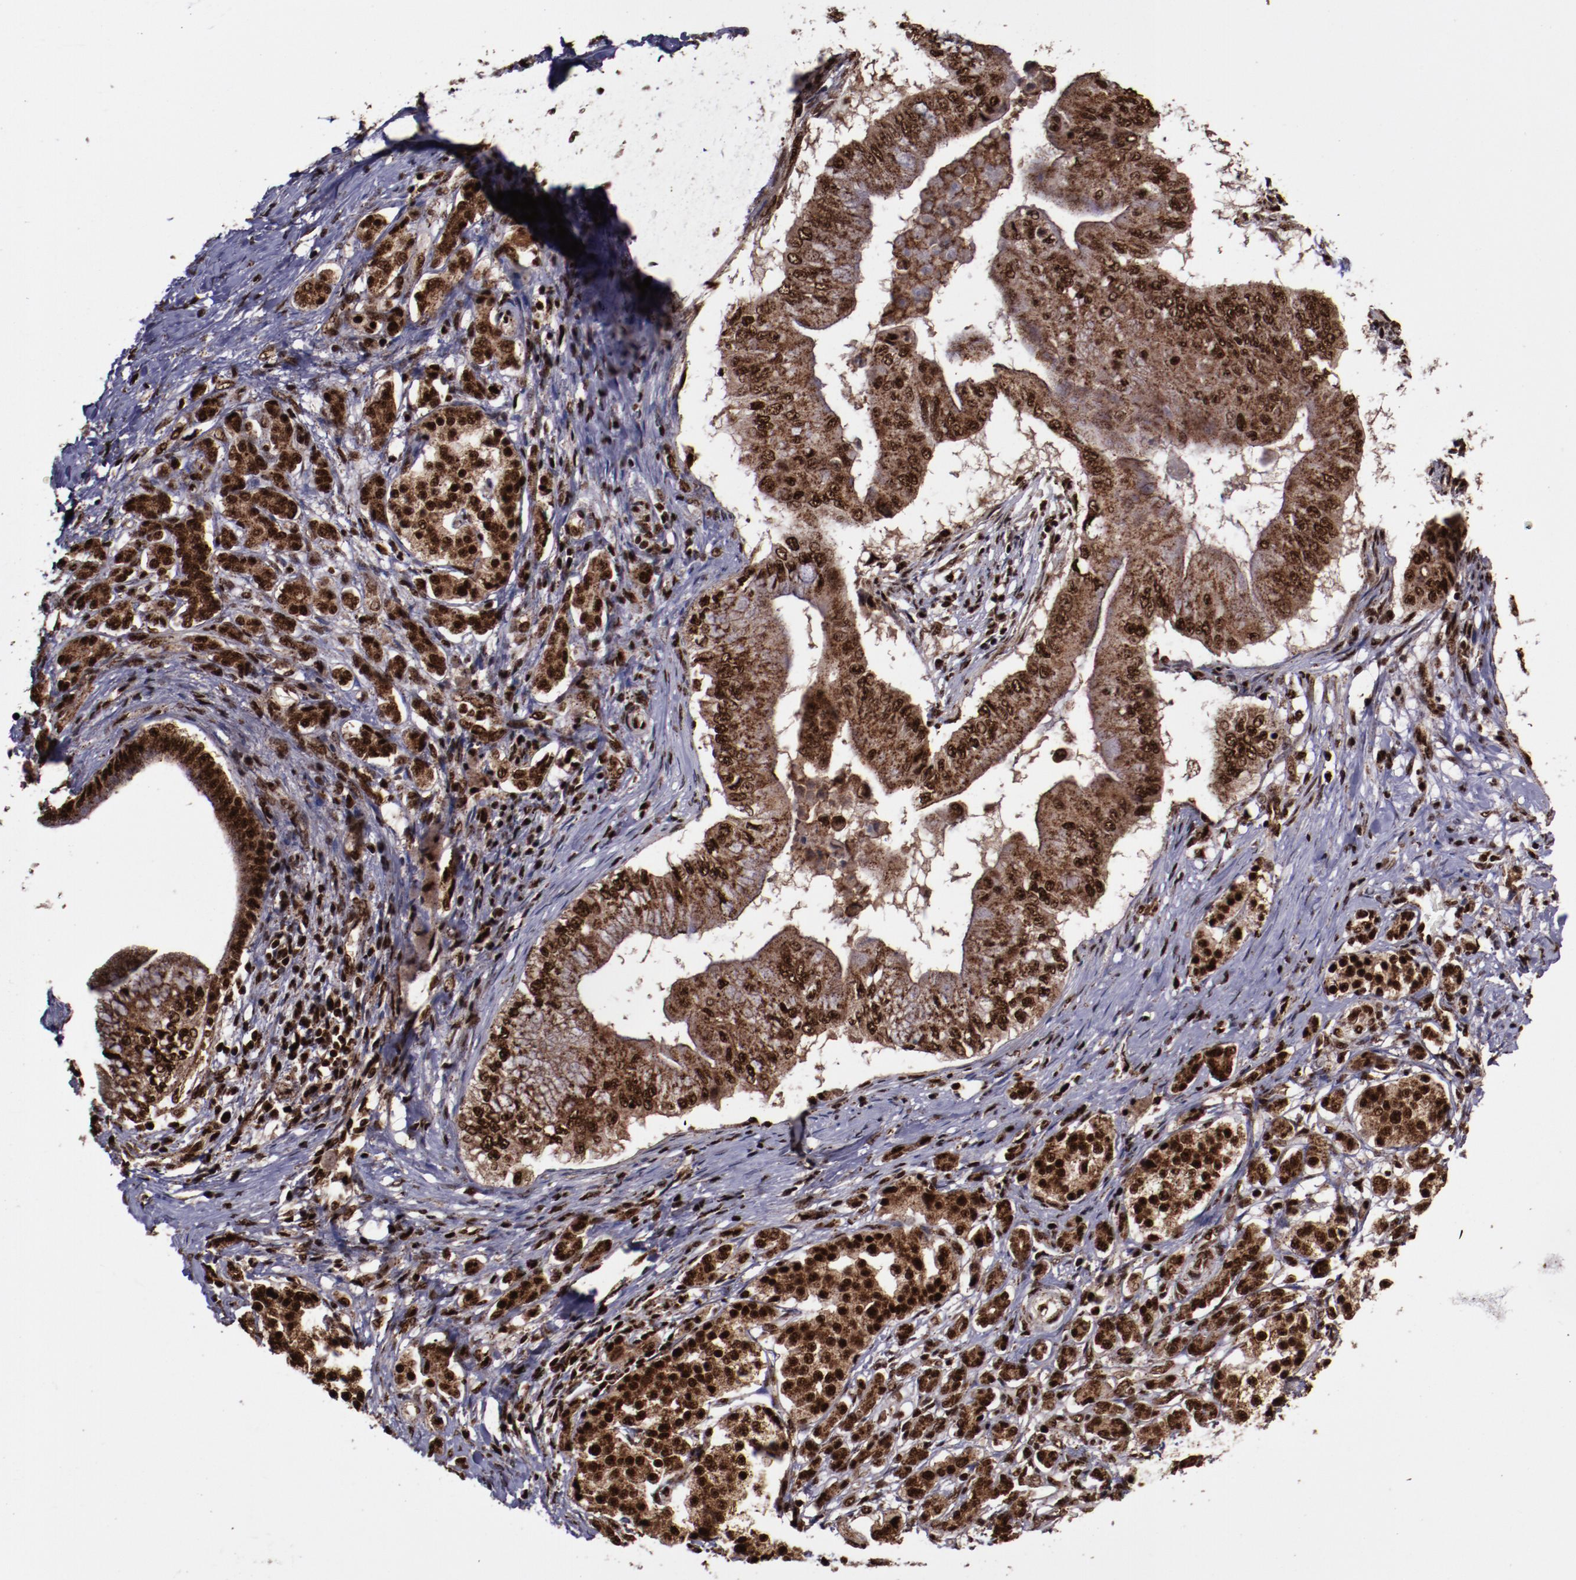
{"staining": {"intensity": "strong", "quantity": ">75%", "location": "cytoplasmic/membranous,nuclear"}, "tissue": "pancreatic cancer", "cell_type": "Tumor cells", "image_type": "cancer", "snomed": [{"axis": "morphology", "description": "Adenocarcinoma, NOS"}, {"axis": "topography", "description": "Pancreas"}], "caption": "Pancreatic cancer stained for a protein (brown) demonstrates strong cytoplasmic/membranous and nuclear positive staining in about >75% of tumor cells.", "gene": "SNW1", "patient": {"sex": "male", "age": 62}}